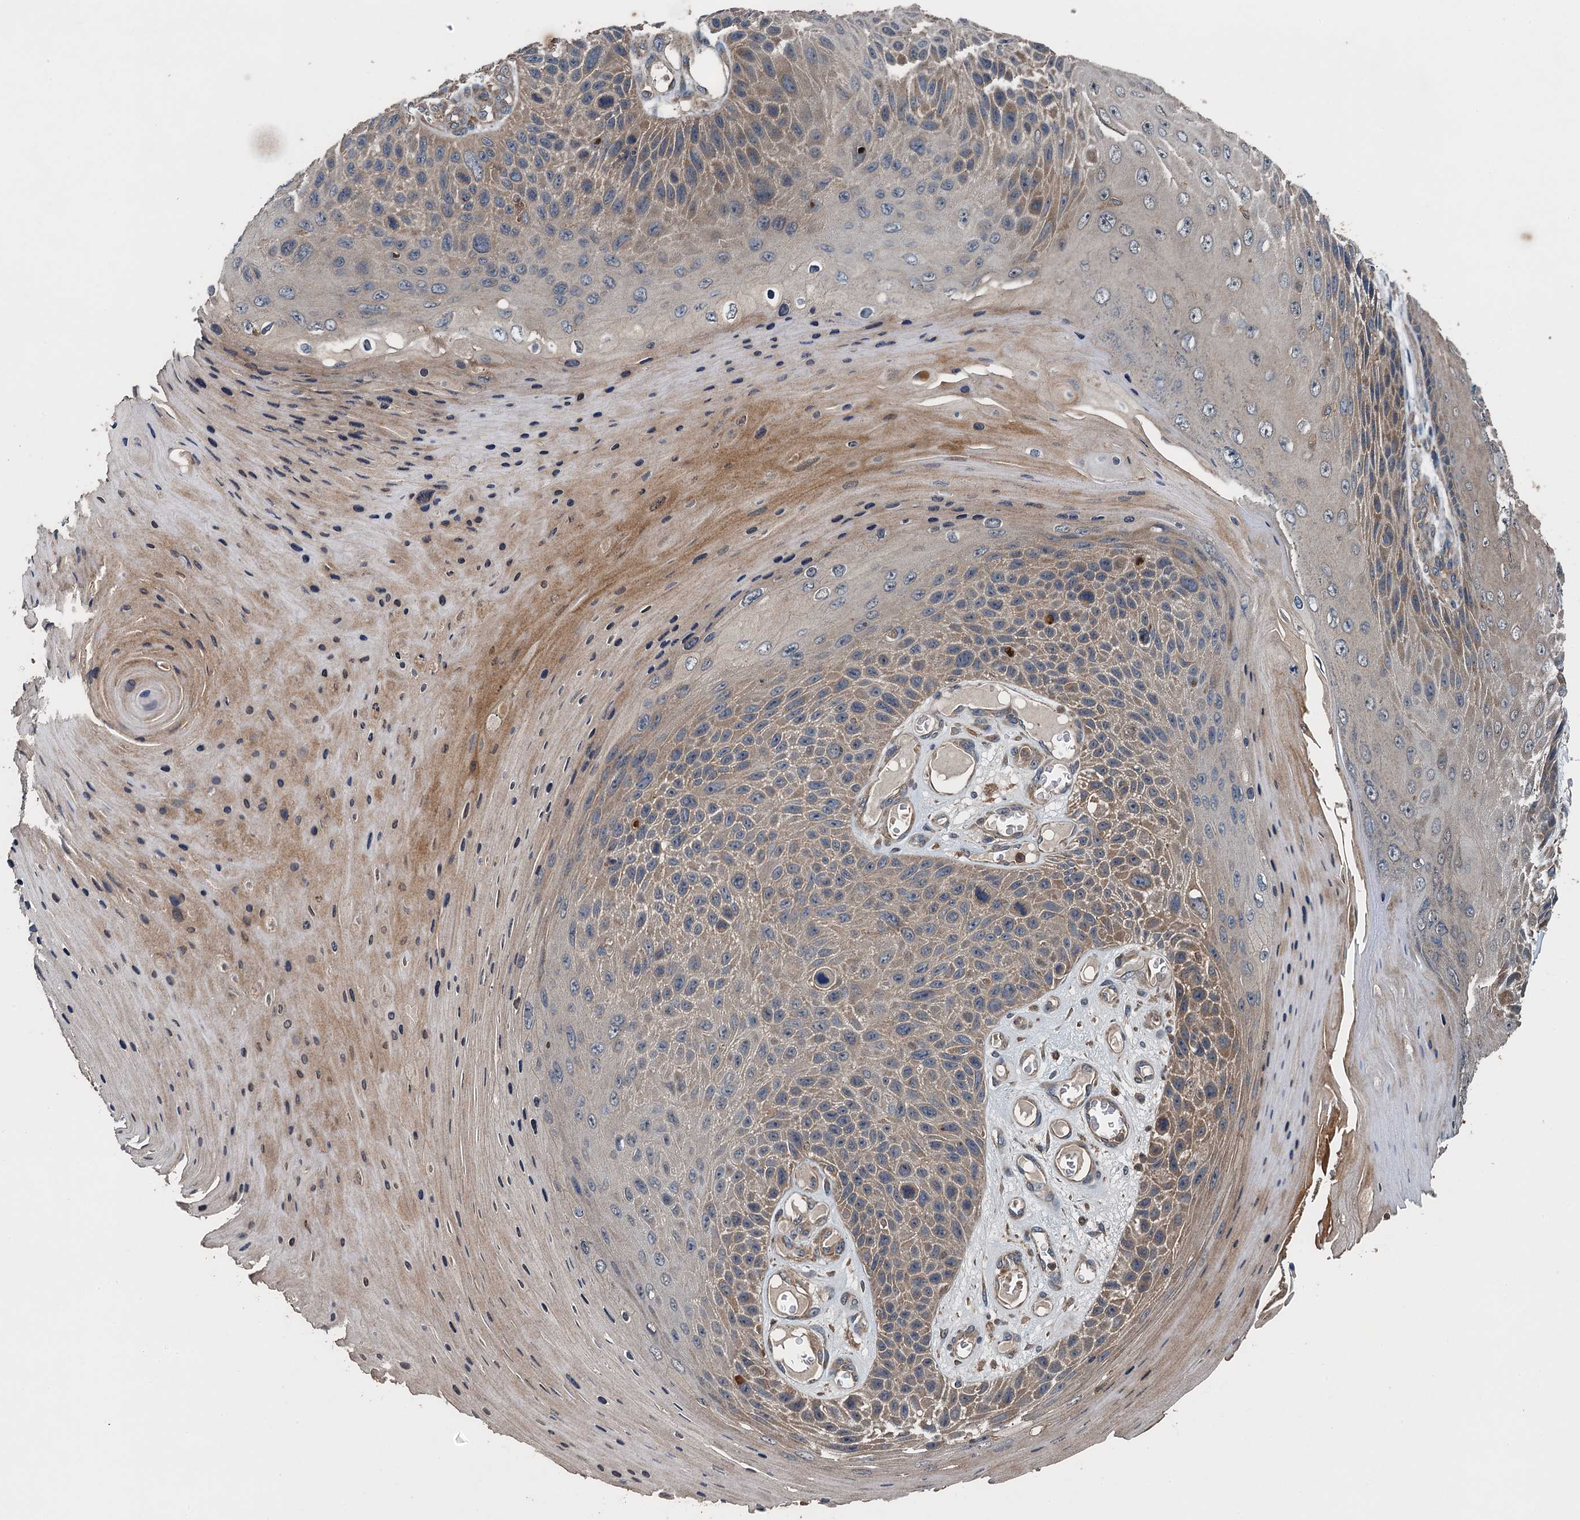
{"staining": {"intensity": "weak", "quantity": "25%-75%", "location": "cytoplasmic/membranous"}, "tissue": "skin cancer", "cell_type": "Tumor cells", "image_type": "cancer", "snomed": [{"axis": "morphology", "description": "Squamous cell carcinoma, NOS"}, {"axis": "topography", "description": "Skin"}], "caption": "Weak cytoplasmic/membranous expression for a protein is identified in about 25%-75% of tumor cells of skin cancer using IHC.", "gene": "BORCS5", "patient": {"sex": "female", "age": 88}}